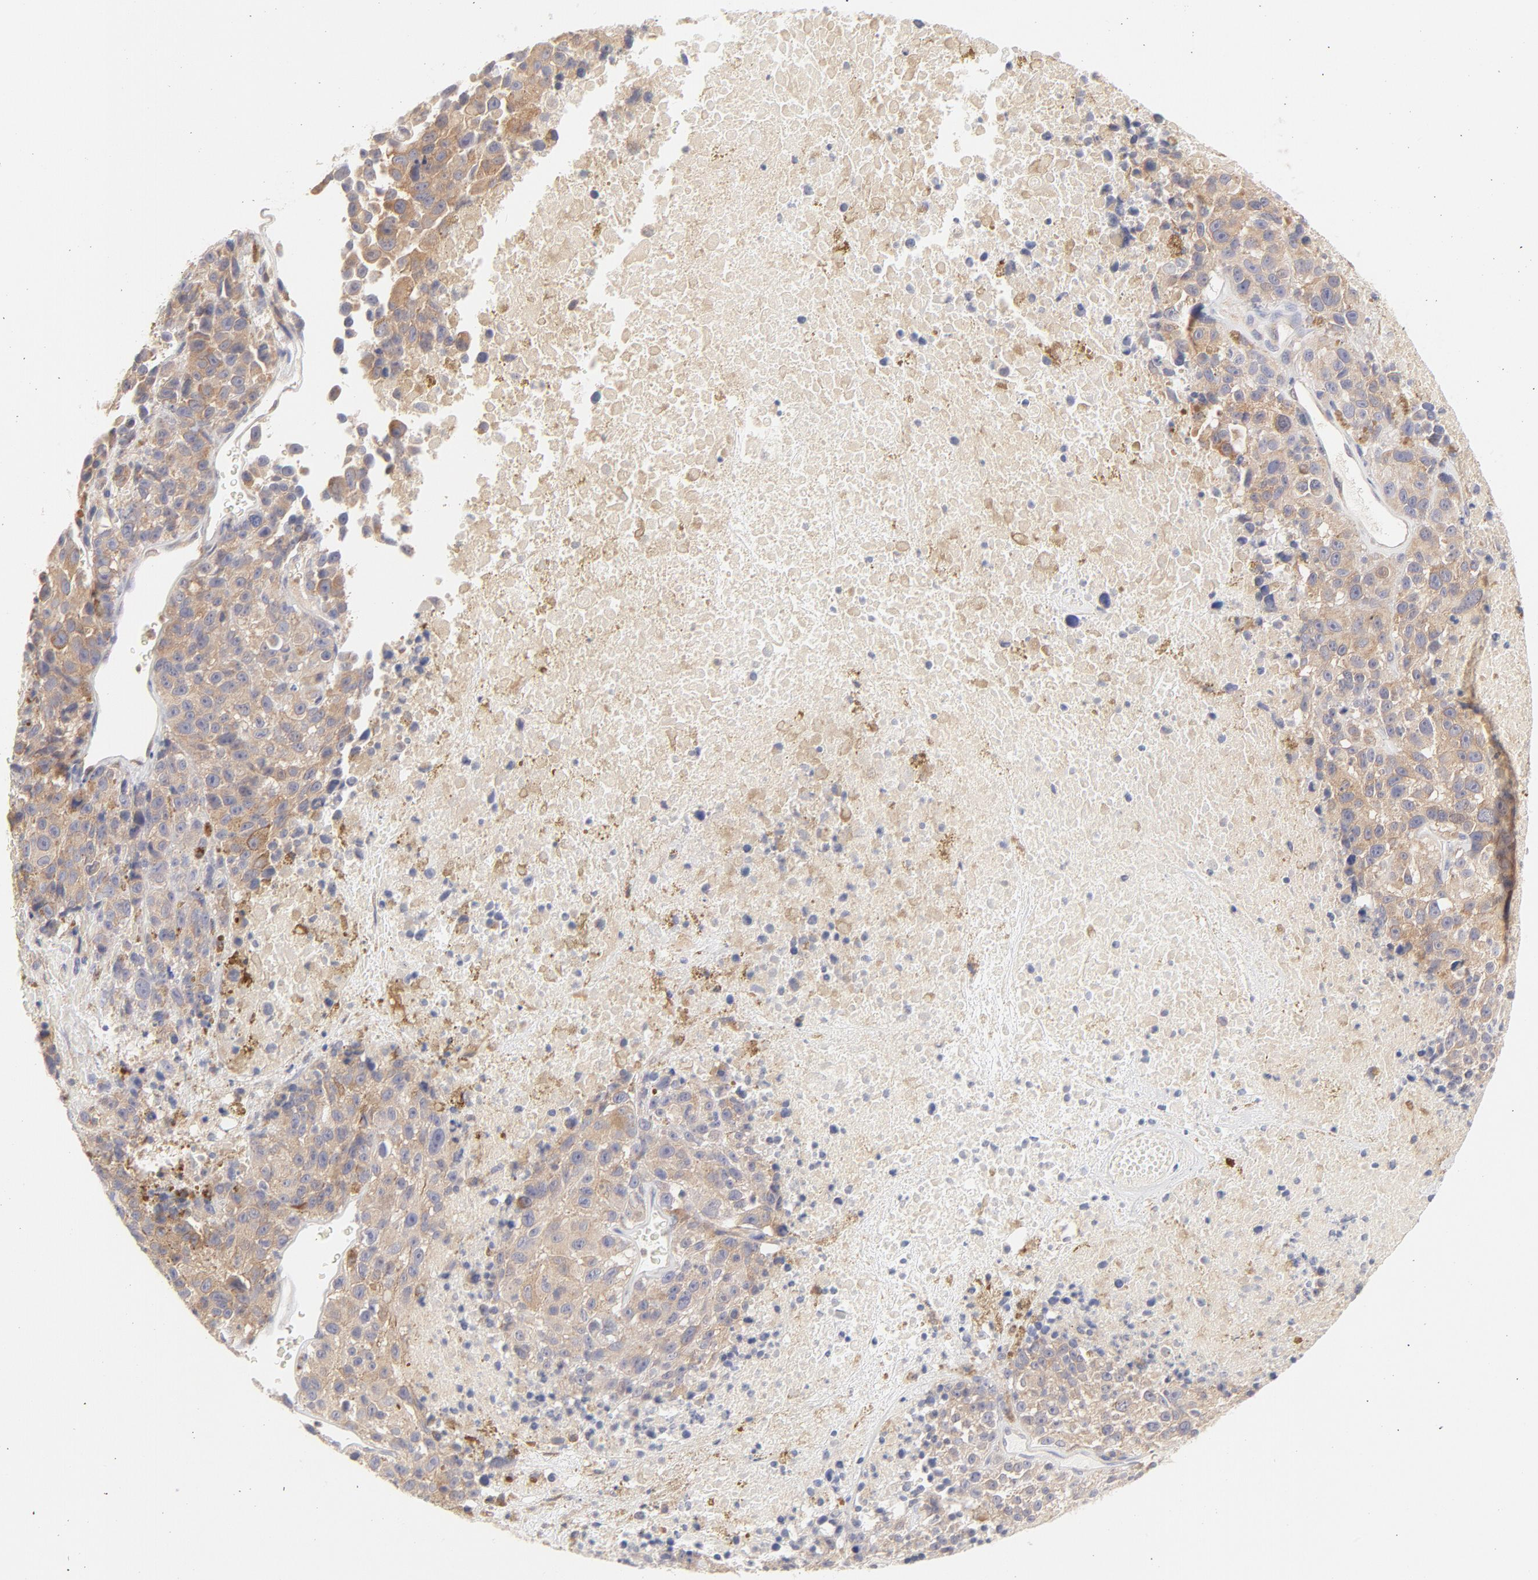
{"staining": {"intensity": "moderate", "quantity": ">75%", "location": "cytoplasmic/membranous"}, "tissue": "melanoma", "cell_type": "Tumor cells", "image_type": "cancer", "snomed": [{"axis": "morphology", "description": "Malignant melanoma, Metastatic site"}, {"axis": "topography", "description": "Cerebral cortex"}], "caption": "Moderate cytoplasmic/membranous positivity is appreciated in about >75% of tumor cells in melanoma.", "gene": "RPS6KA1", "patient": {"sex": "female", "age": 52}}